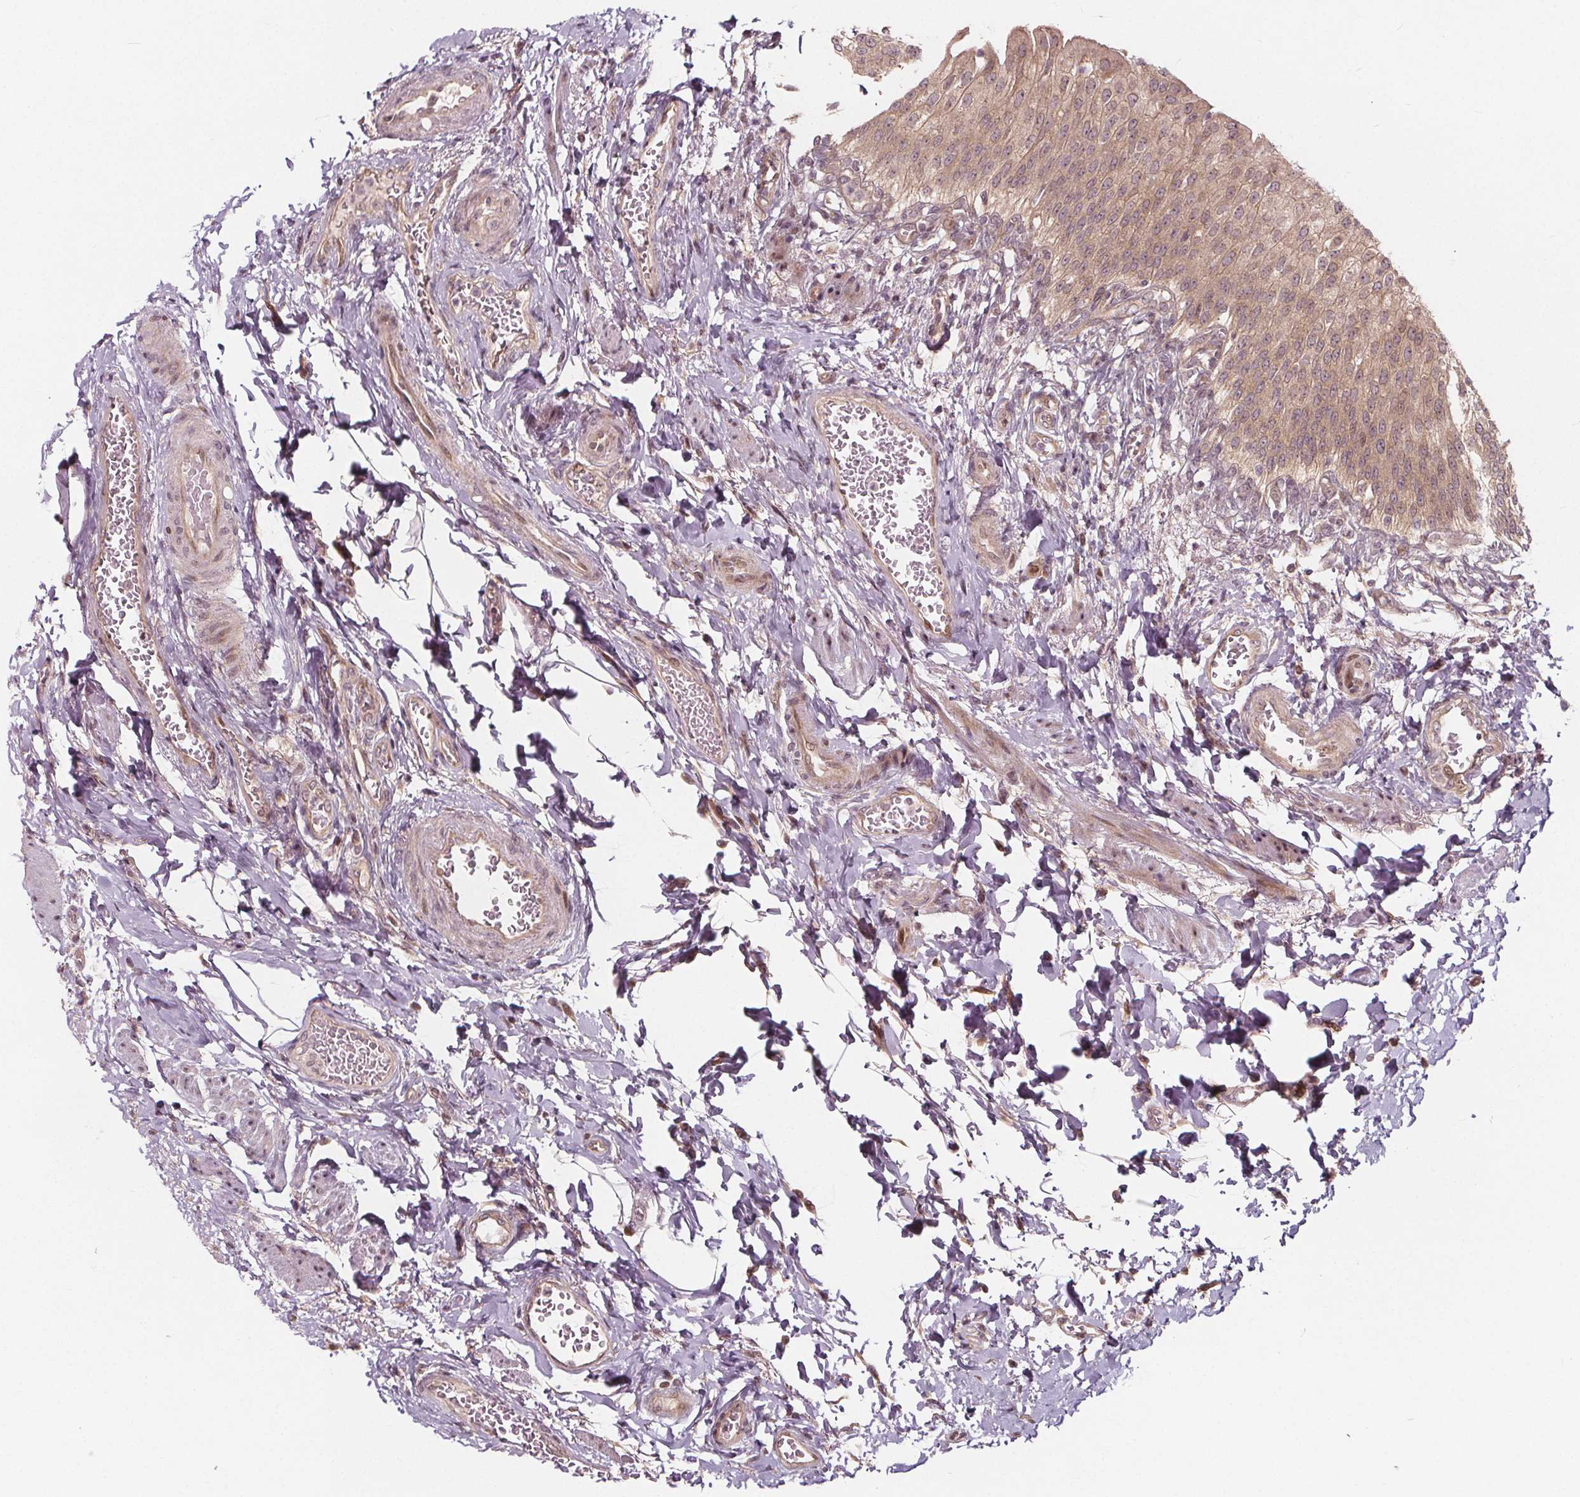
{"staining": {"intensity": "weak", "quantity": ">75%", "location": "cytoplasmic/membranous"}, "tissue": "urinary bladder", "cell_type": "Urothelial cells", "image_type": "normal", "snomed": [{"axis": "morphology", "description": "Normal tissue, NOS"}, {"axis": "topography", "description": "Urinary bladder"}, {"axis": "topography", "description": "Peripheral nerve tissue"}], "caption": "Immunohistochemistry of normal human urinary bladder exhibits low levels of weak cytoplasmic/membranous positivity in about >75% of urothelial cells.", "gene": "AKT1S1", "patient": {"sex": "female", "age": 60}}